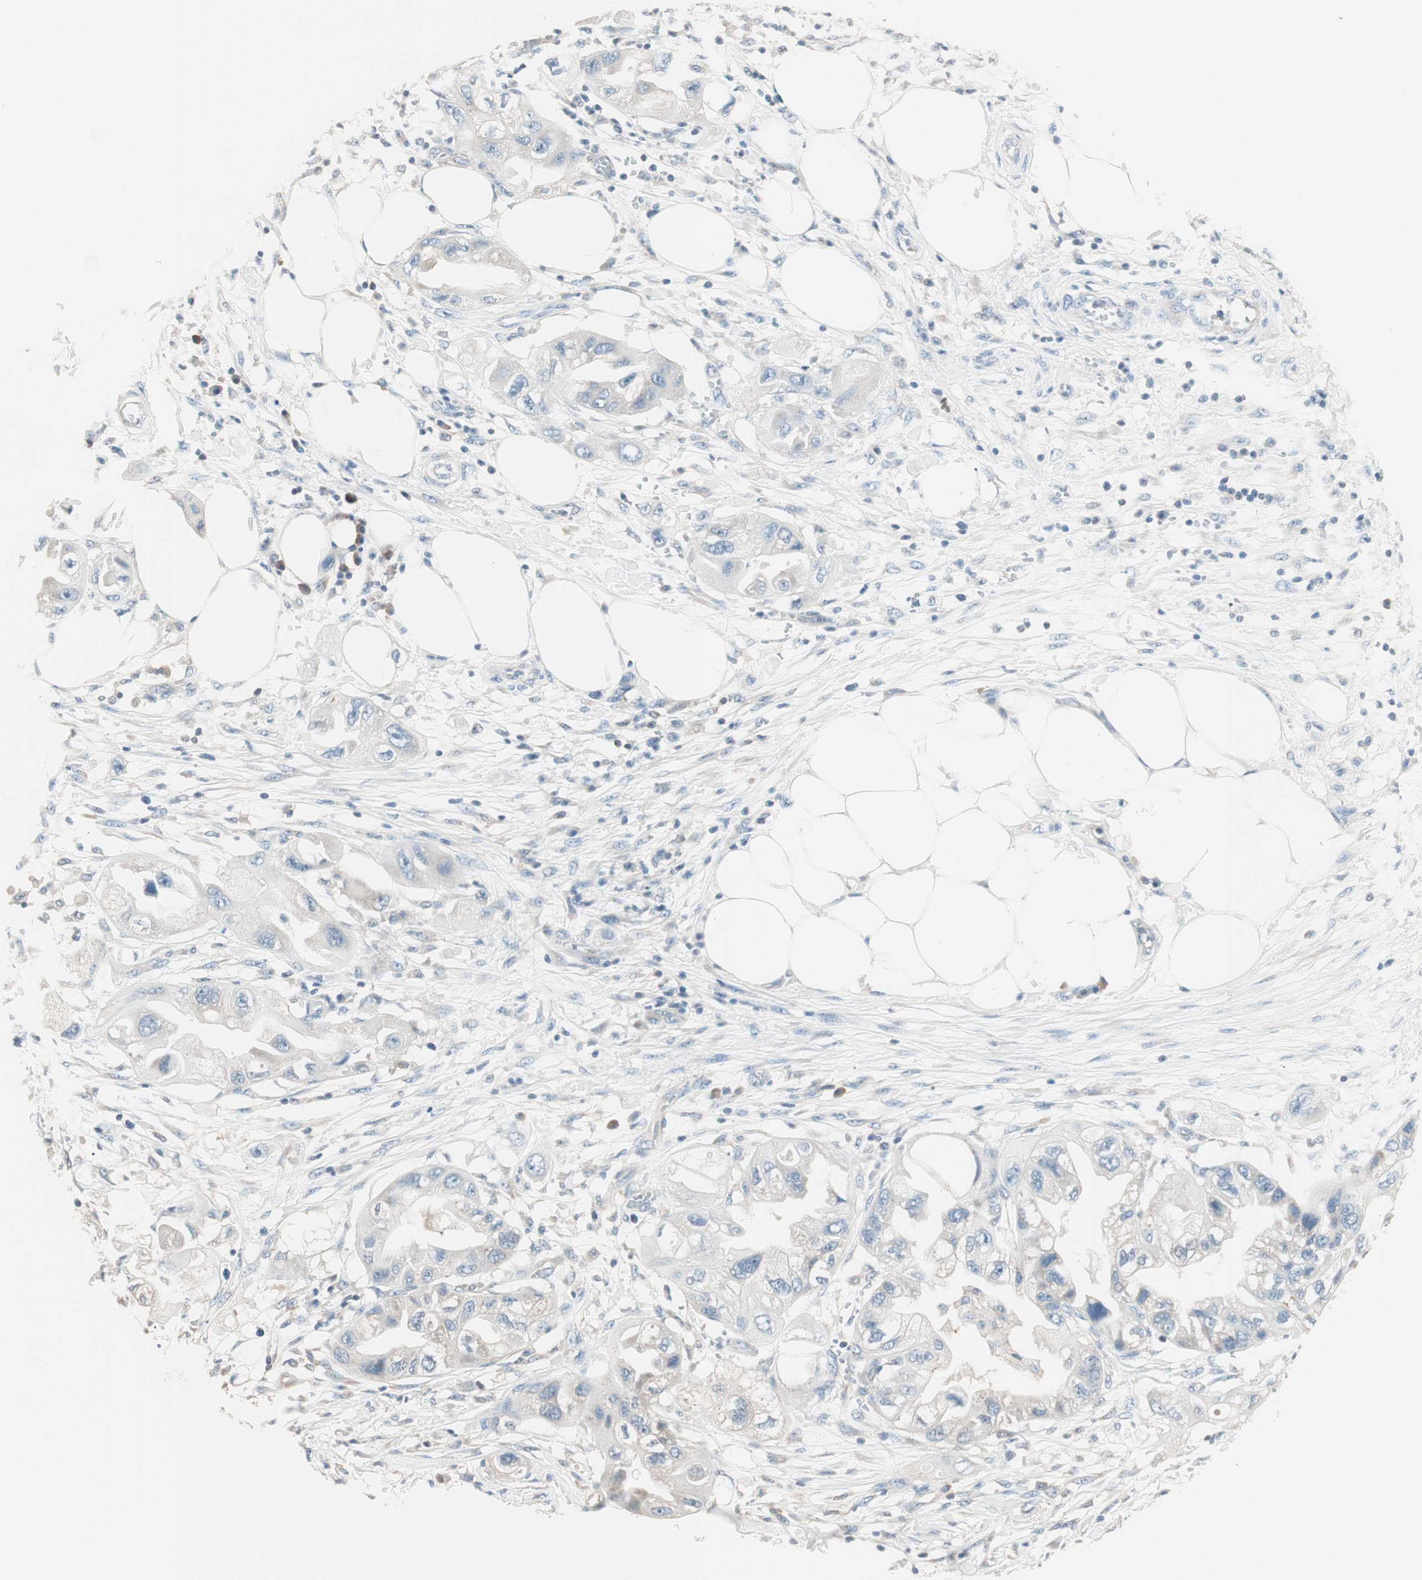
{"staining": {"intensity": "negative", "quantity": "none", "location": "none"}, "tissue": "endometrial cancer", "cell_type": "Tumor cells", "image_type": "cancer", "snomed": [{"axis": "morphology", "description": "Adenocarcinoma, NOS"}, {"axis": "topography", "description": "Endometrium"}], "caption": "IHC histopathology image of neoplastic tissue: human endometrial cancer stained with DAB (3,3'-diaminobenzidine) demonstrates no significant protein staining in tumor cells.", "gene": "RAD54B", "patient": {"sex": "female", "age": 67}}